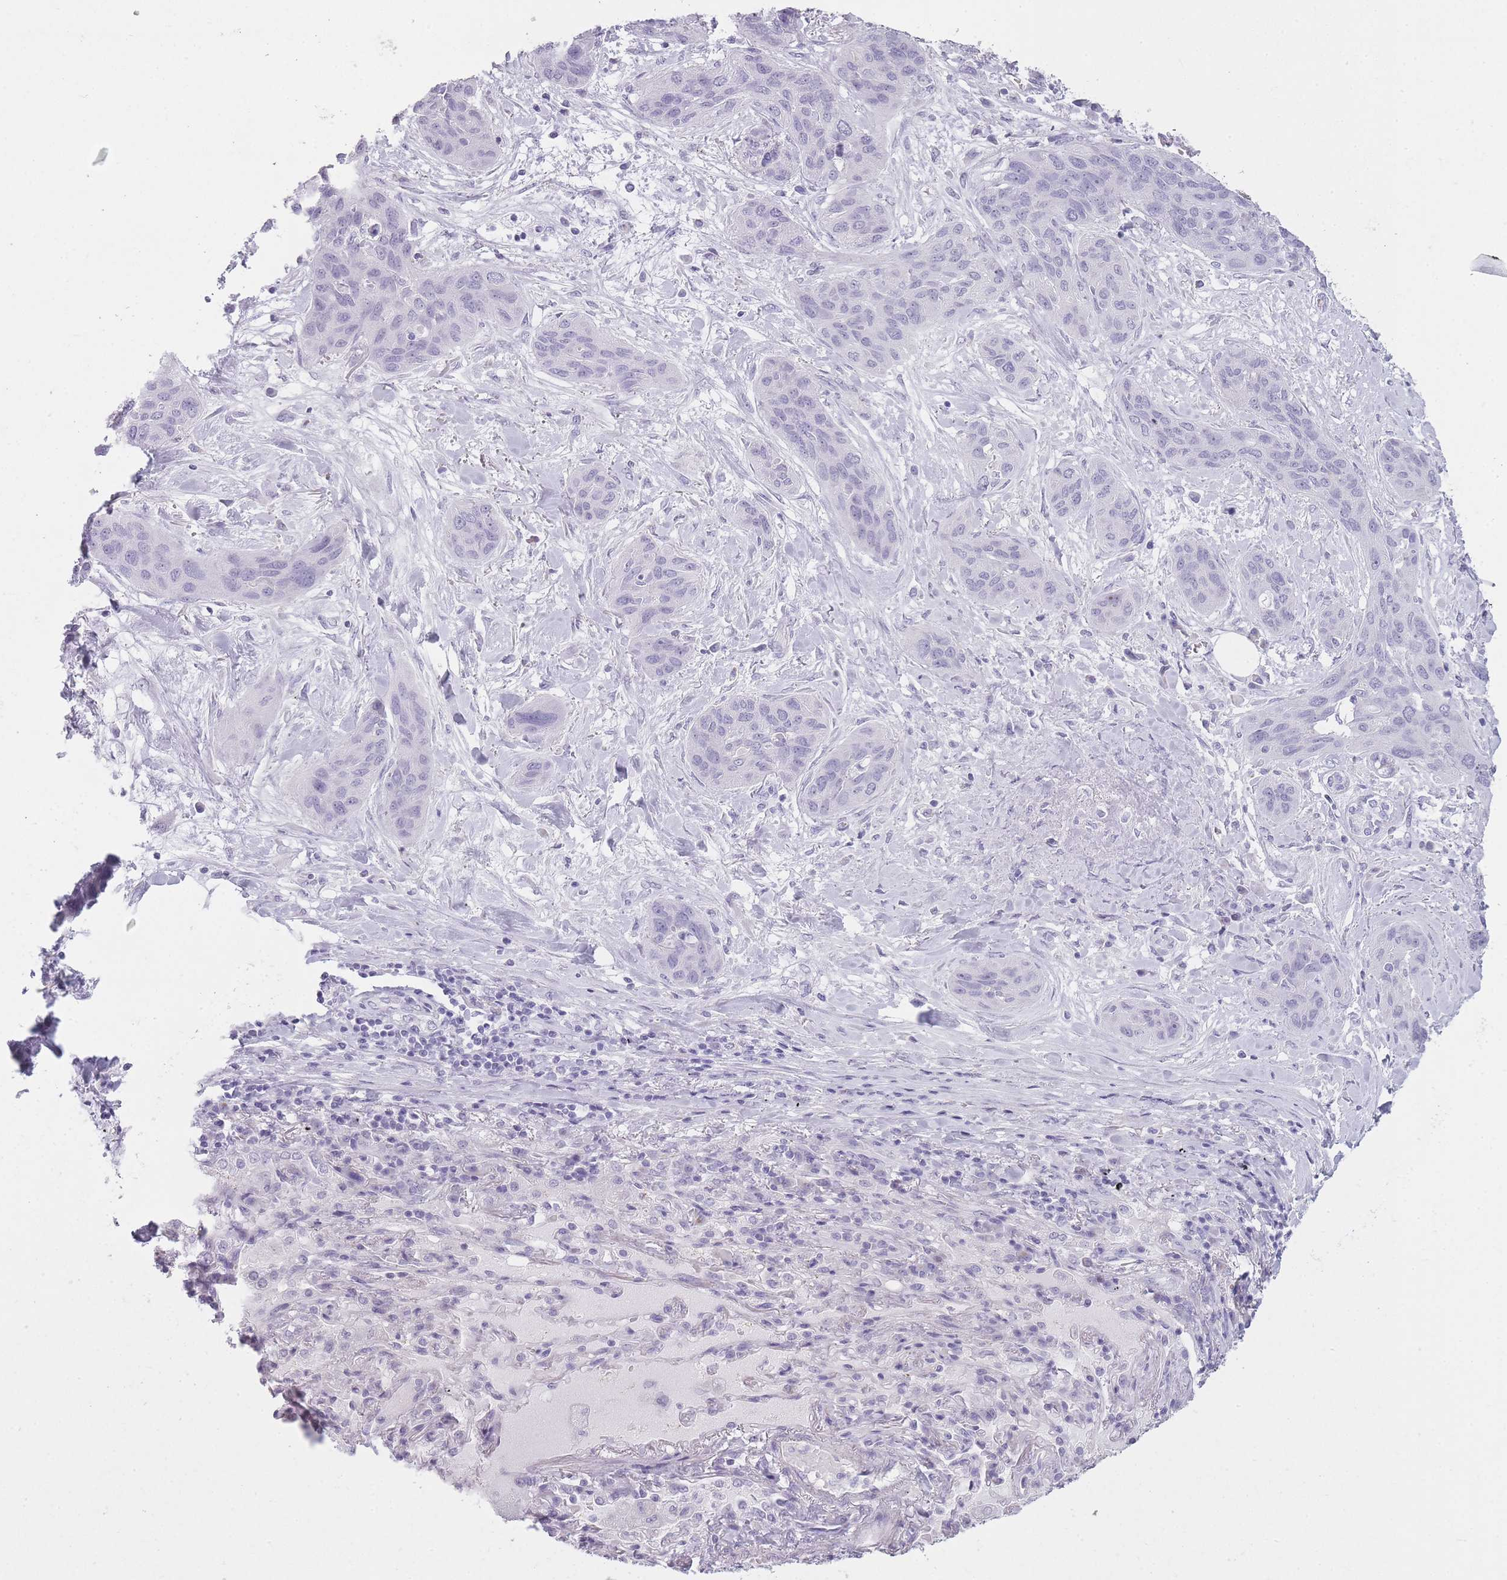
{"staining": {"intensity": "negative", "quantity": "none", "location": "none"}, "tissue": "lung cancer", "cell_type": "Tumor cells", "image_type": "cancer", "snomed": [{"axis": "morphology", "description": "Squamous cell carcinoma, NOS"}, {"axis": "topography", "description": "Lung"}], "caption": "Lung cancer was stained to show a protein in brown. There is no significant expression in tumor cells. The staining is performed using DAB brown chromogen with nuclei counter-stained in using hematoxylin.", "gene": "GOLGA6D", "patient": {"sex": "female", "age": 70}}